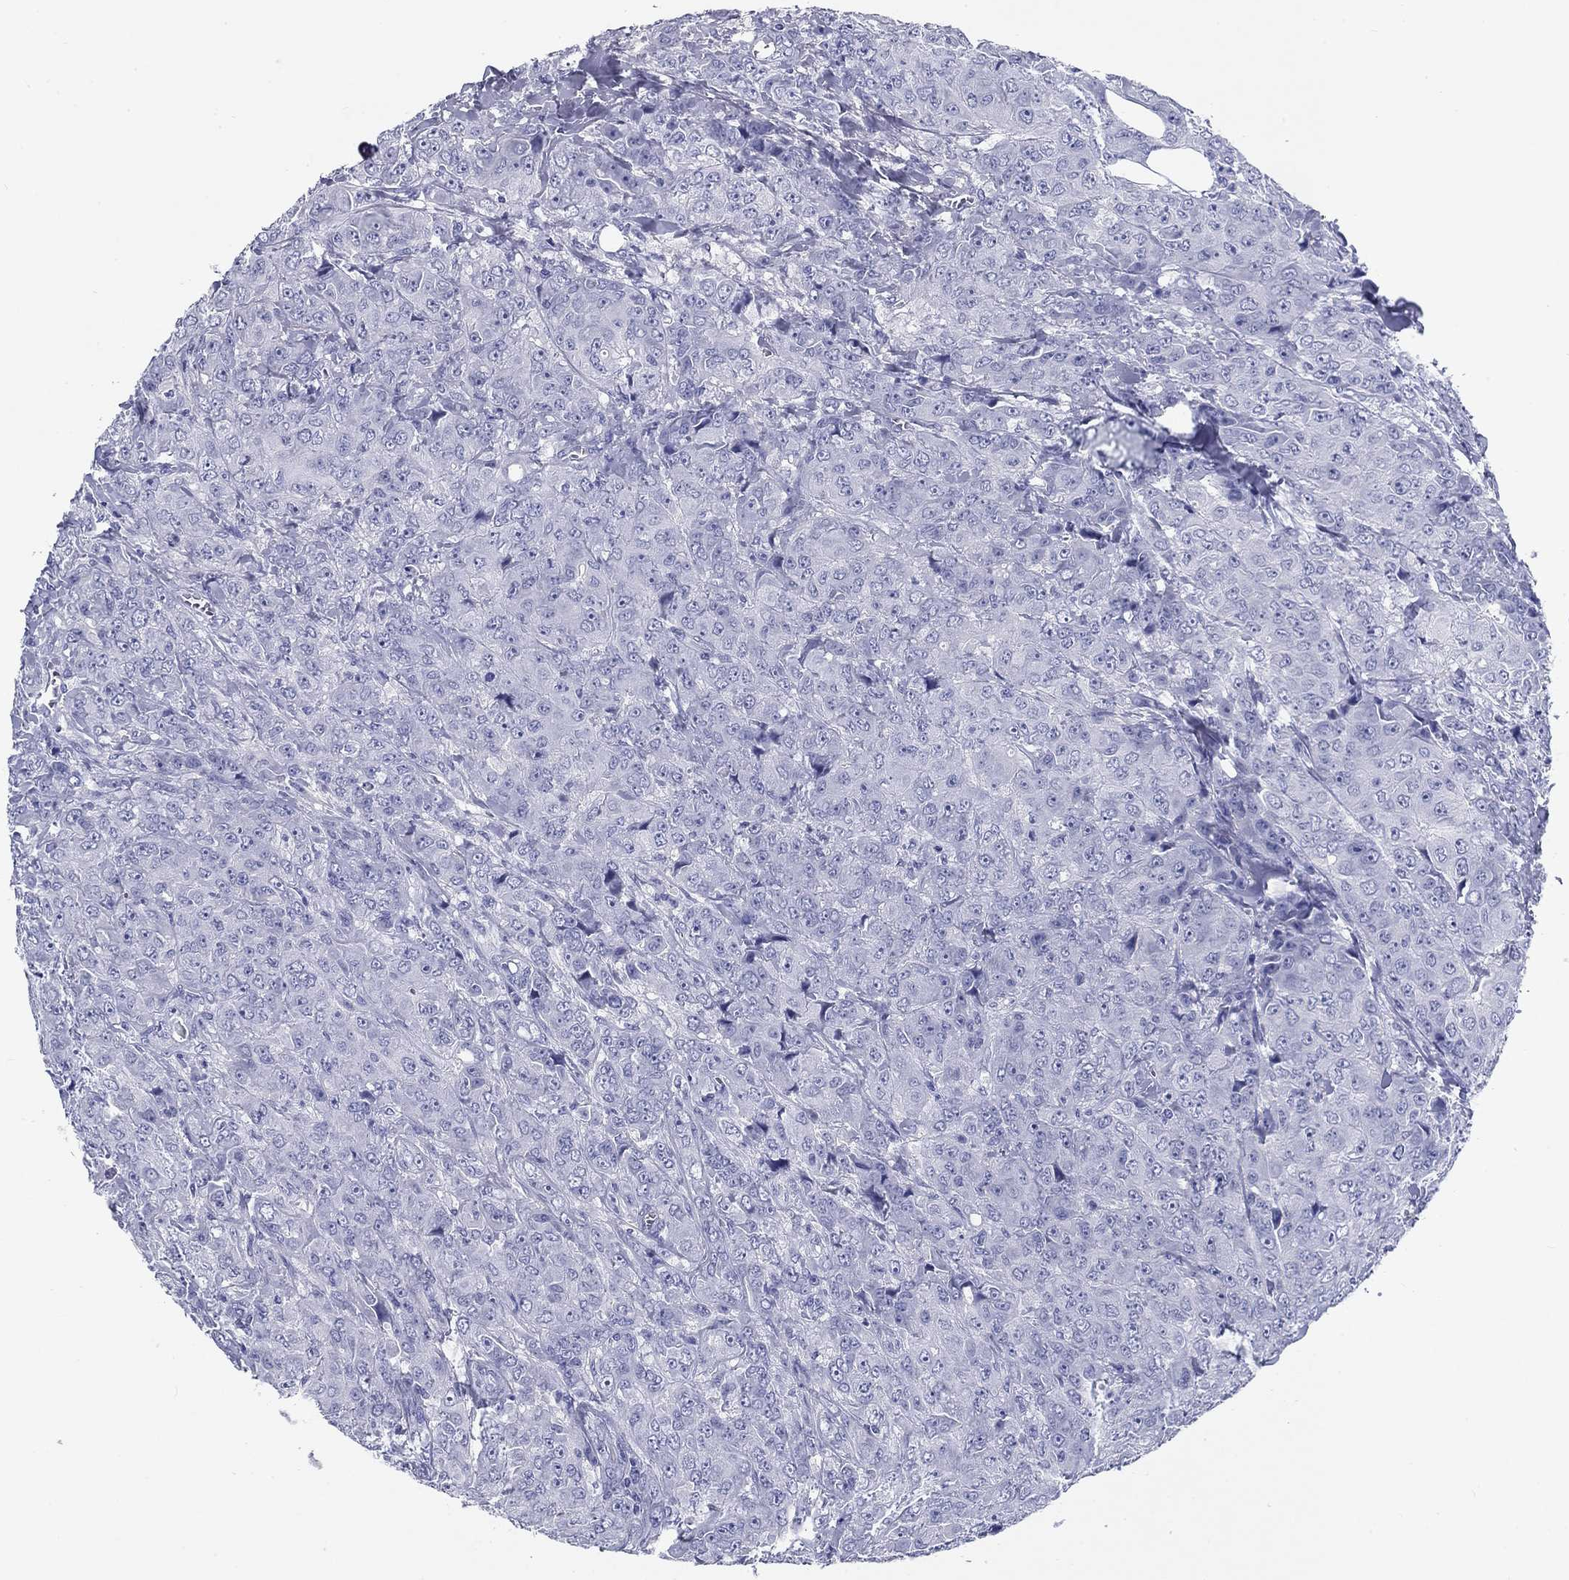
{"staining": {"intensity": "negative", "quantity": "none", "location": "none"}, "tissue": "breast cancer", "cell_type": "Tumor cells", "image_type": "cancer", "snomed": [{"axis": "morphology", "description": "Duct carcinoma"}, {"axis": "topography", "description": "Breast"}], "caption": "IHC of human breast invasive ductal carcinoma displays no expression in tumor cells. Nuclei are stained in blue.", "gene": "CD40LG", "patient": {"sex": "female", "age": 43}}